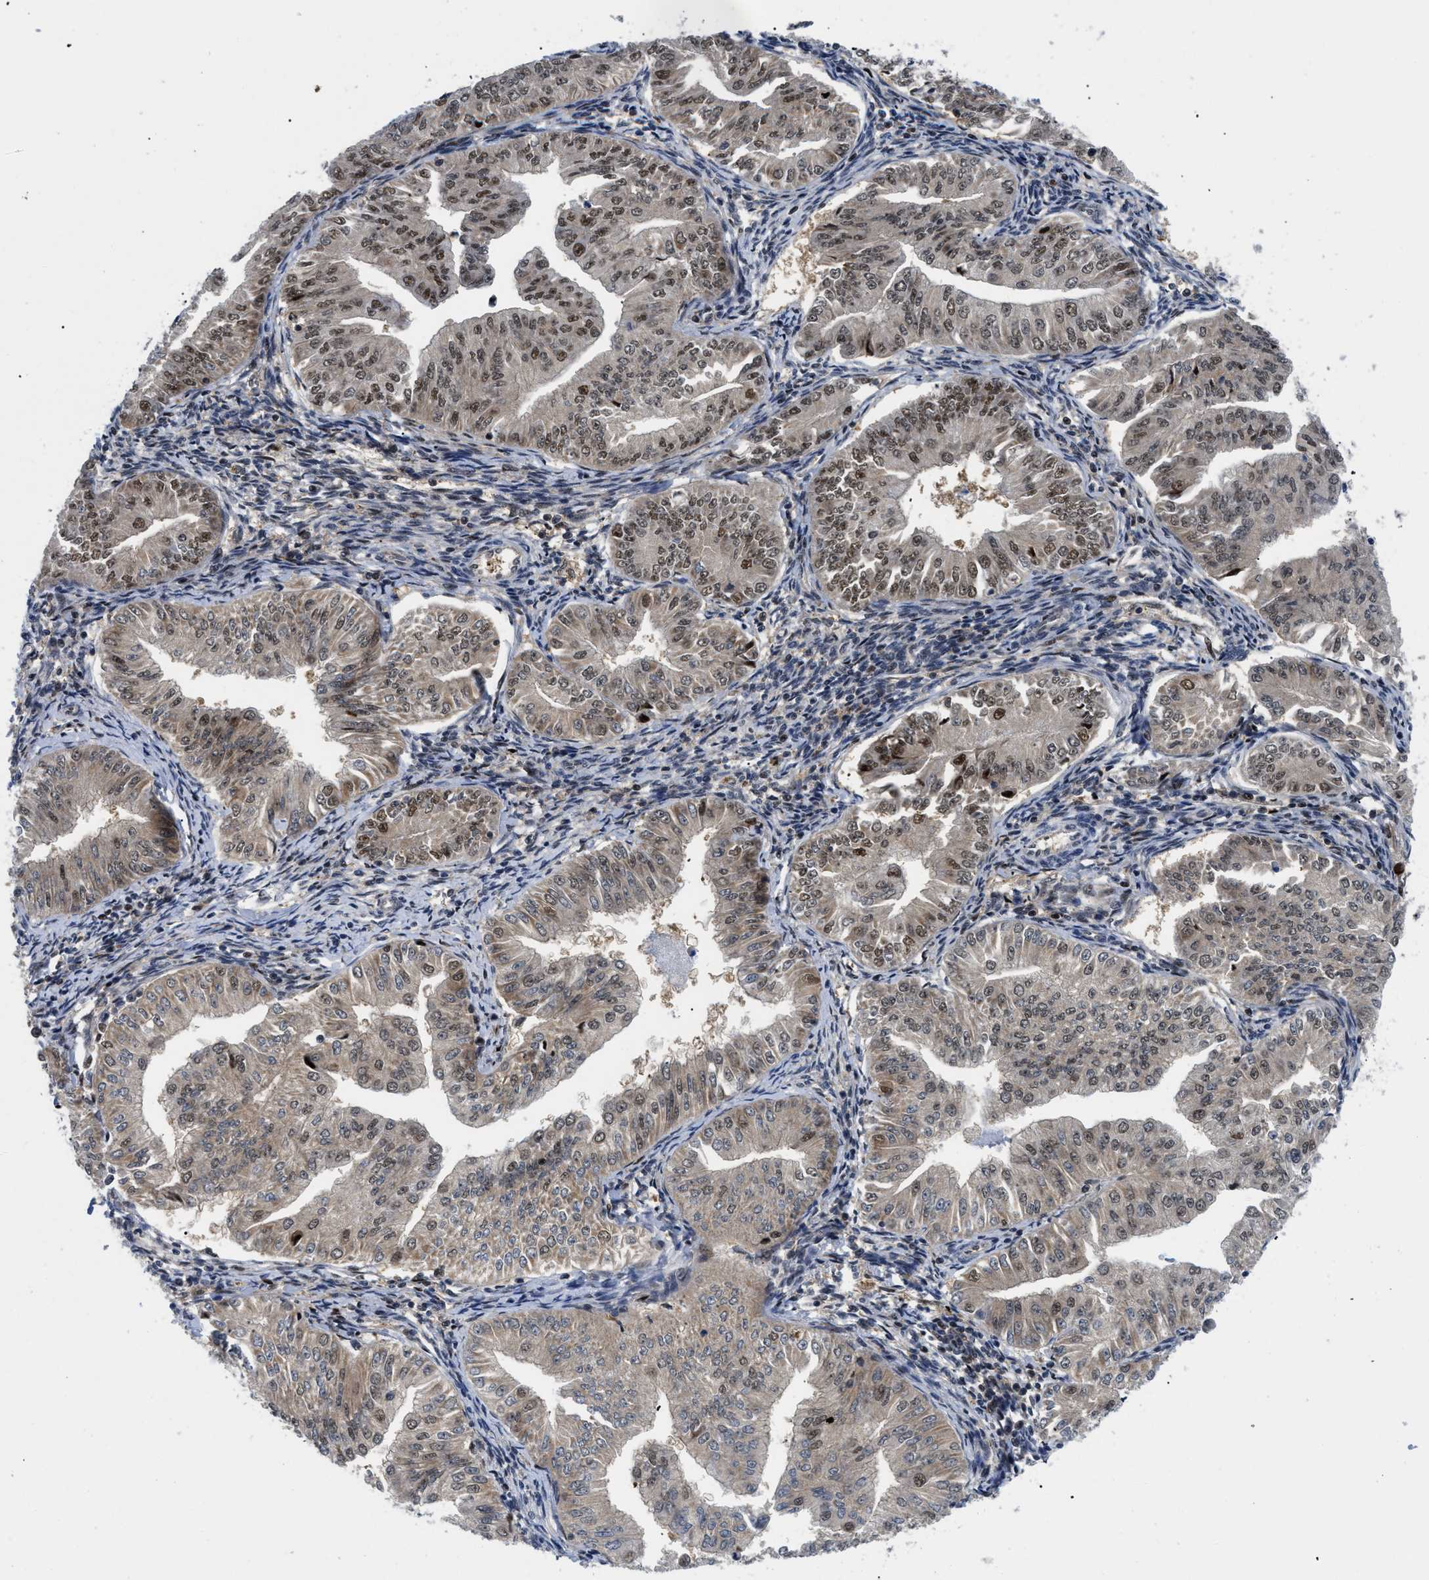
{"staining": {"intensity": "moderate", "quantity": "25%-75%", "location": "cytoplasmic/membranous,nuclear"}, "tissue": "endometrial cancer", "cell_type": "Tumor cells", "image_type": "cancer", "snomed": [{"axis": "morphology", "description": "Normal tissue, NOS"}, {"axis": "morphology", "description": "Adenocarcinoma, NOS"}, {"axis": "topography", "description": "Endometrium"}], "caption": "Endometrial cancer tissue reveals moderate cytoplasmic/membranous and nuclear positivity in about 25%-75% of tumor cells Immunohistochemistry stains the protein in brown and the nuclei are stained blue.", "gene": "SLC29A2", "patient": {"sex": "female", "age": 53}}